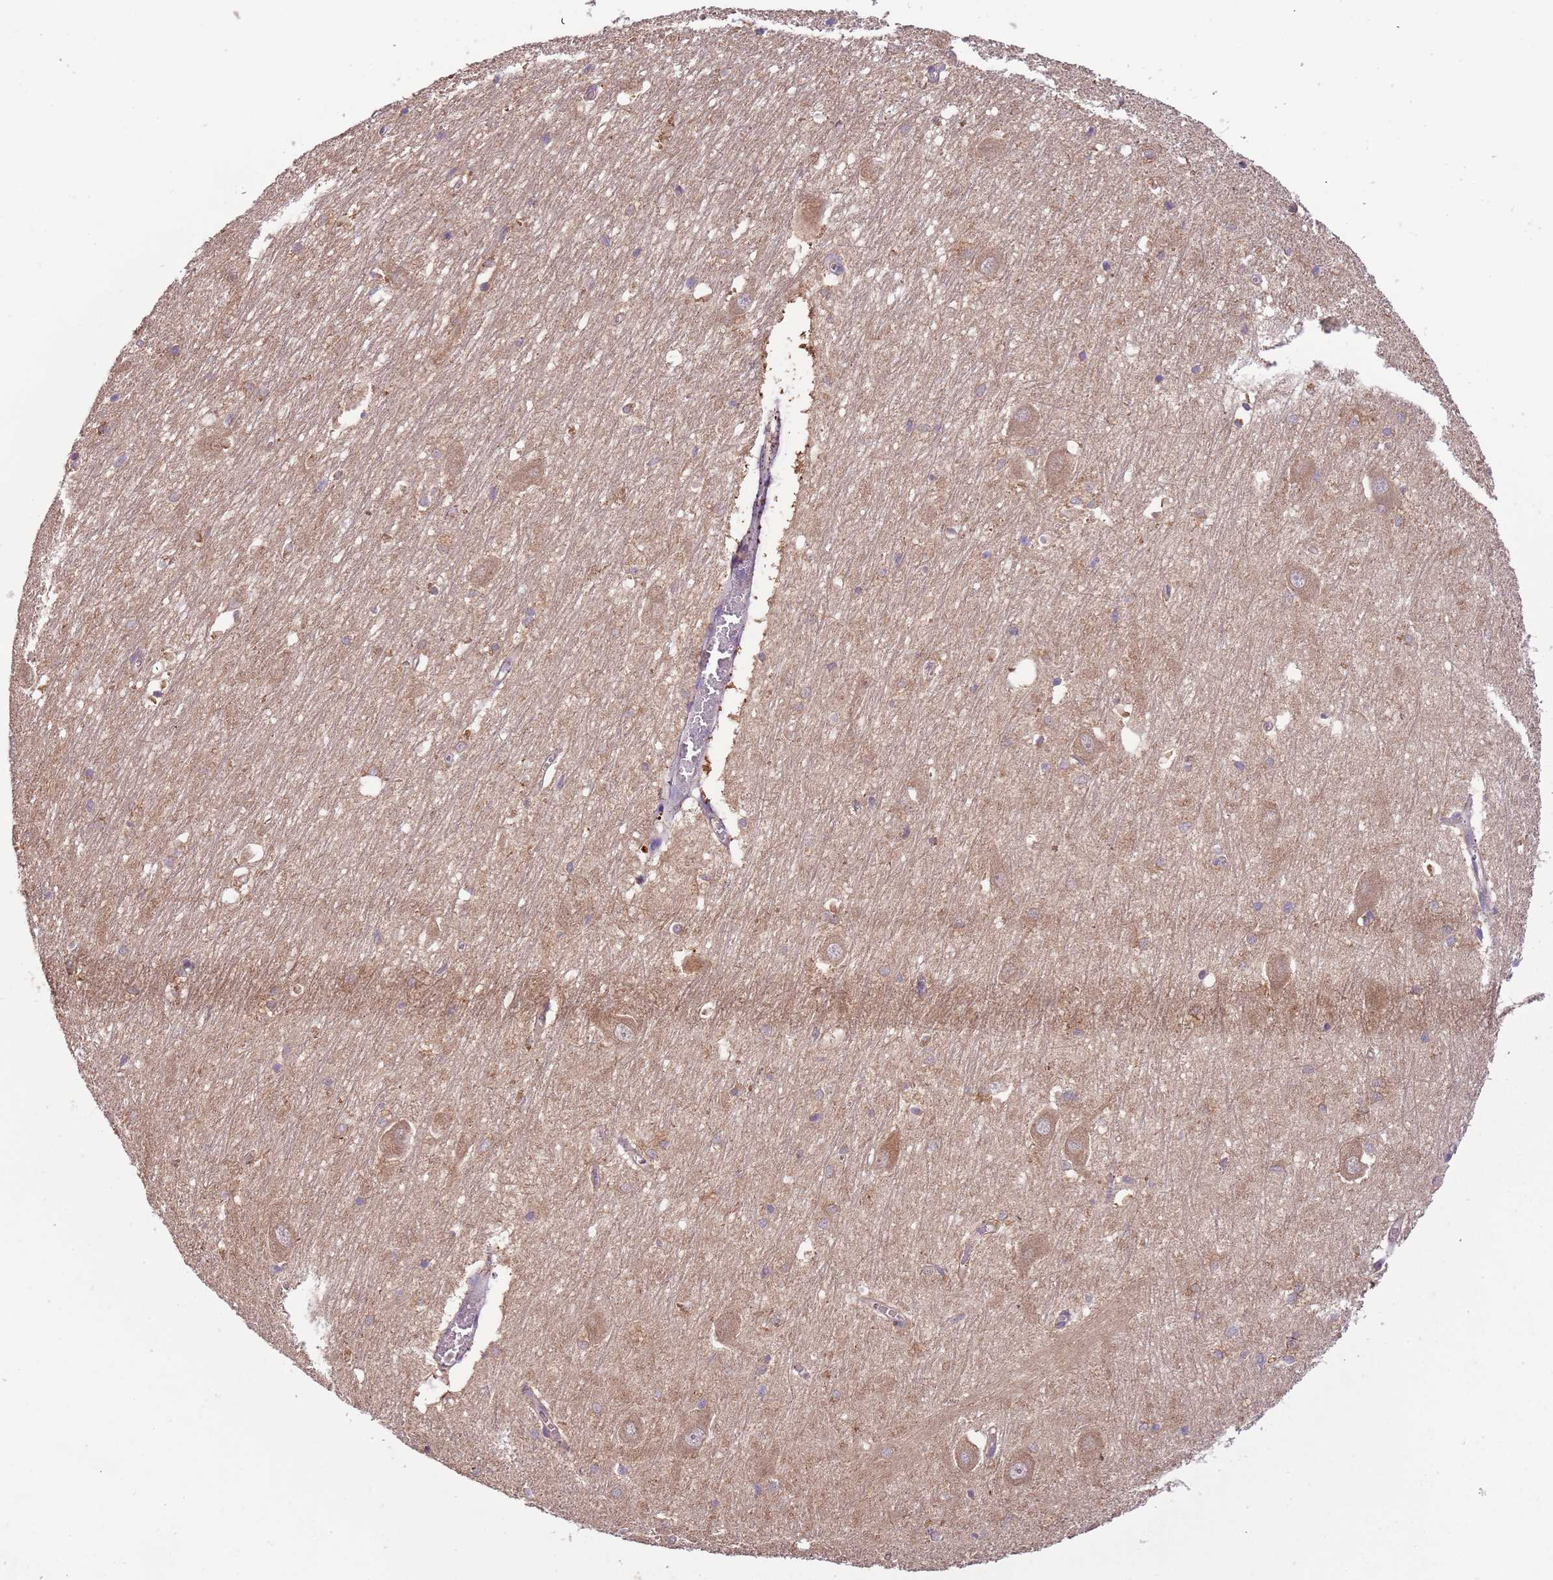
{"staining": {"intensity": "negative", "quantity": "none", "location": "none"}, "tissue": "hippocampus", "cell_type": "Glial cells", "image_type": "normal", "snomed": [{"axis": "morphology", "description": "Normal tissue, NOS"}, {"axis": "topography", "description": "Hippocampus"}], "caption": "Glial cells show no significant protein staining in benign hippocampus. (DAB IHC with hematoxylin counter stain).", "gene": "FECH", "patient": {"sex": "male", "age": 70}}